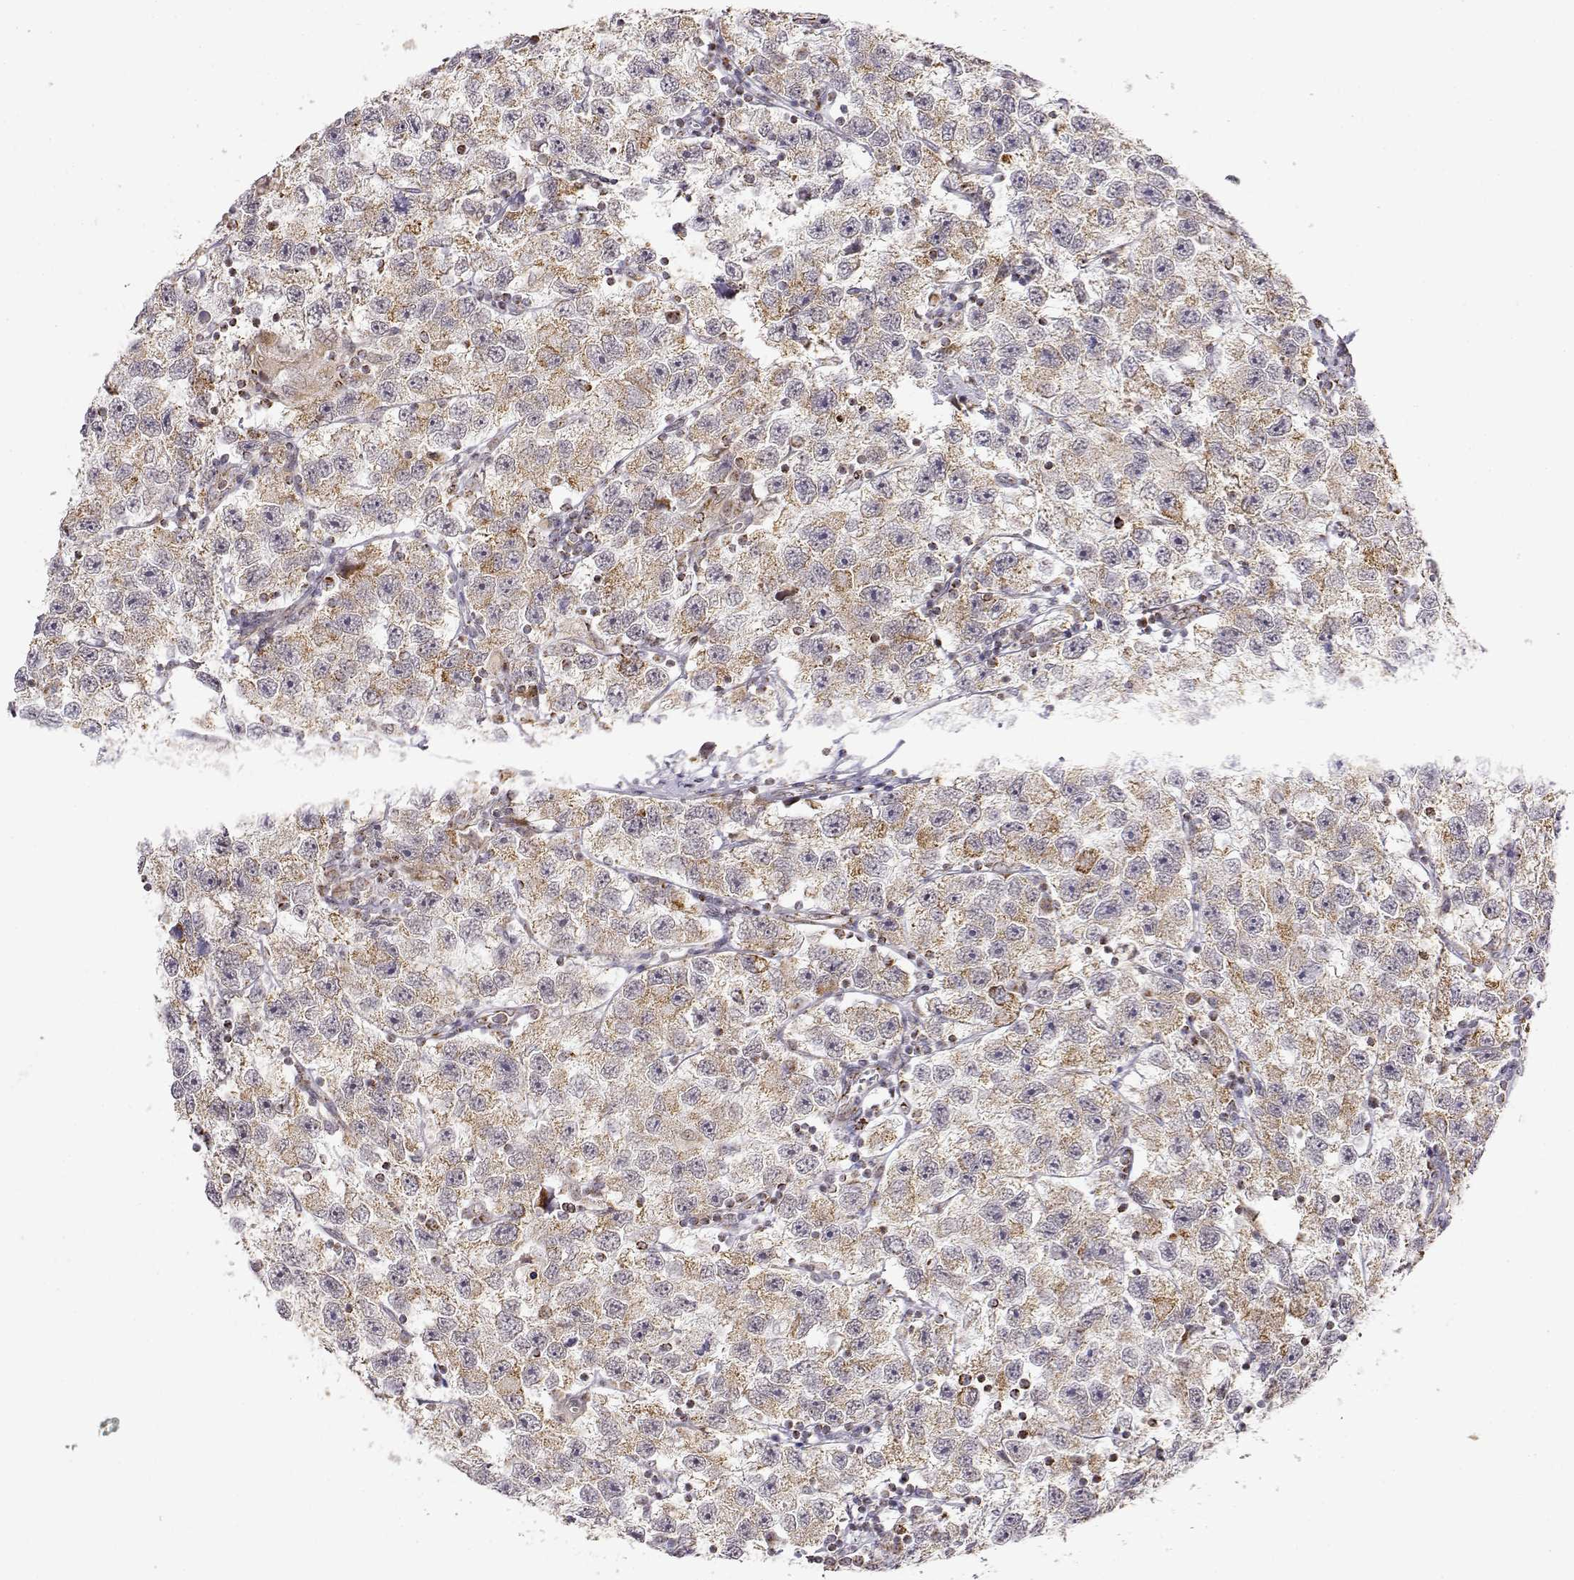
{"staining": {"intensity": "weak", "quantity": ">75%", "location": "cytoplasmic/membranous"}, "tissue": "testis cancer", "cell_type": "Tumor cells", "image_type": "cancer", "snomed": [{"axis": "morphology", "description": "Seminoma, NOS"}, {"axis": "topography", "description": "Testis"}], "caption": "IHC staining of testis cancer, which reveals low levels of weak cytoplasmic/membranous expression in approximately >75% of tumor cells indicating weak cytoplasmic/membranous protein expression. The staining was performed using DAB (brown) for protein detection and nuclei were counterstained in hematoxylin (blue).", "gene": "EXOG", "patient": {"sex": "male", "age": 26}}